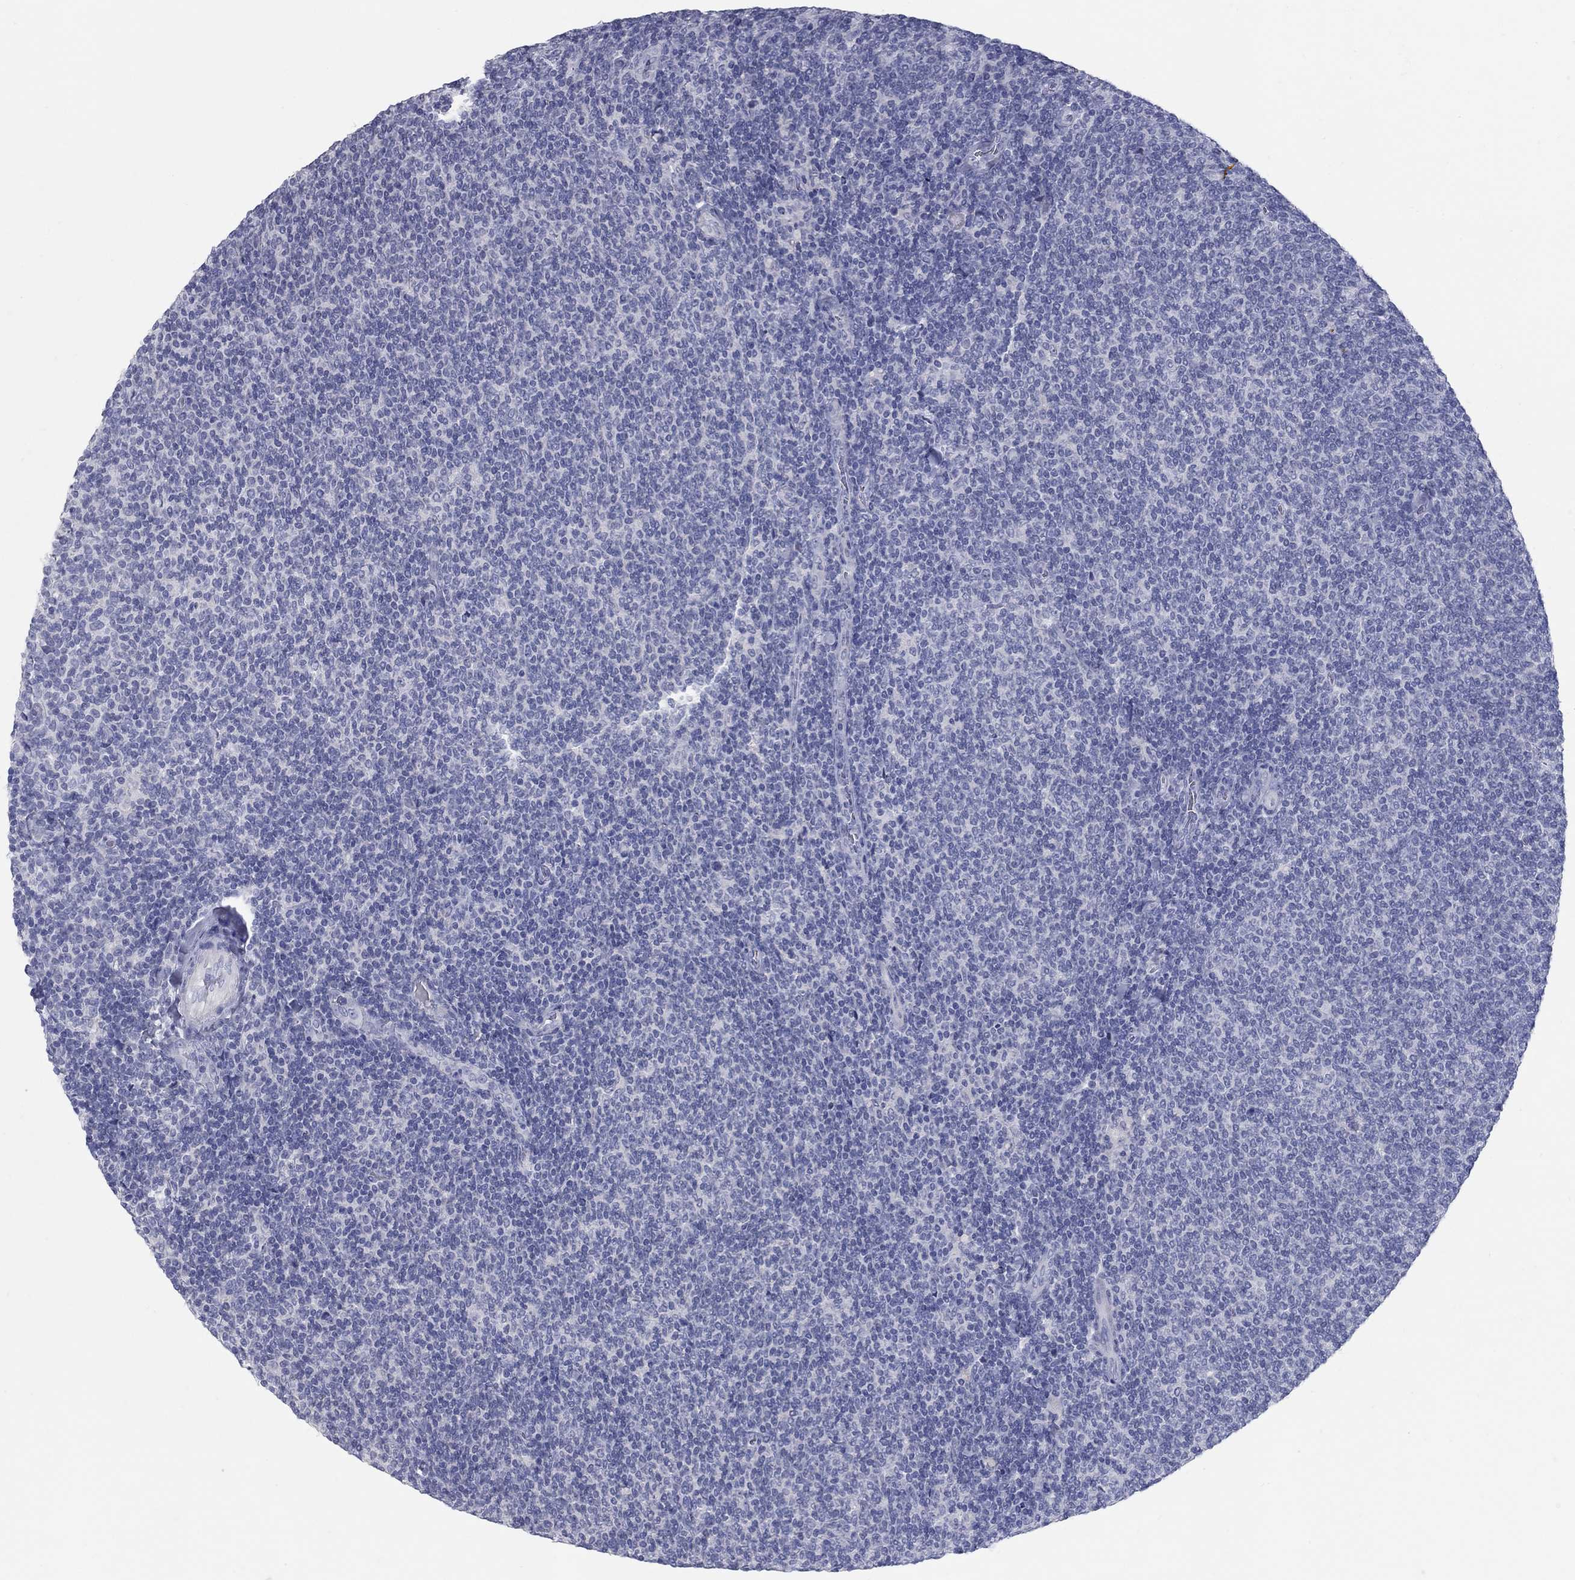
{"staining": {"intensity": "negative", "quantity": "none", "location": "none"}, "tissue": "lymphoma", "cell_type": "Tumor cells", "image_type": "cancer", "snomed": [{"axis": "morphology", "description": "Malignant lymphoma, non-Hodgkin's type, Low grade"}, {"axis": "topography", "description": "Lymph node"}], "caption": "The immunohistochemistry (IHC) histopathology image has no significant staining in tumor cells of lymphoma tissue.", "gene": "KIRREL2", "patient": {"sex": "male", "age": 52}}